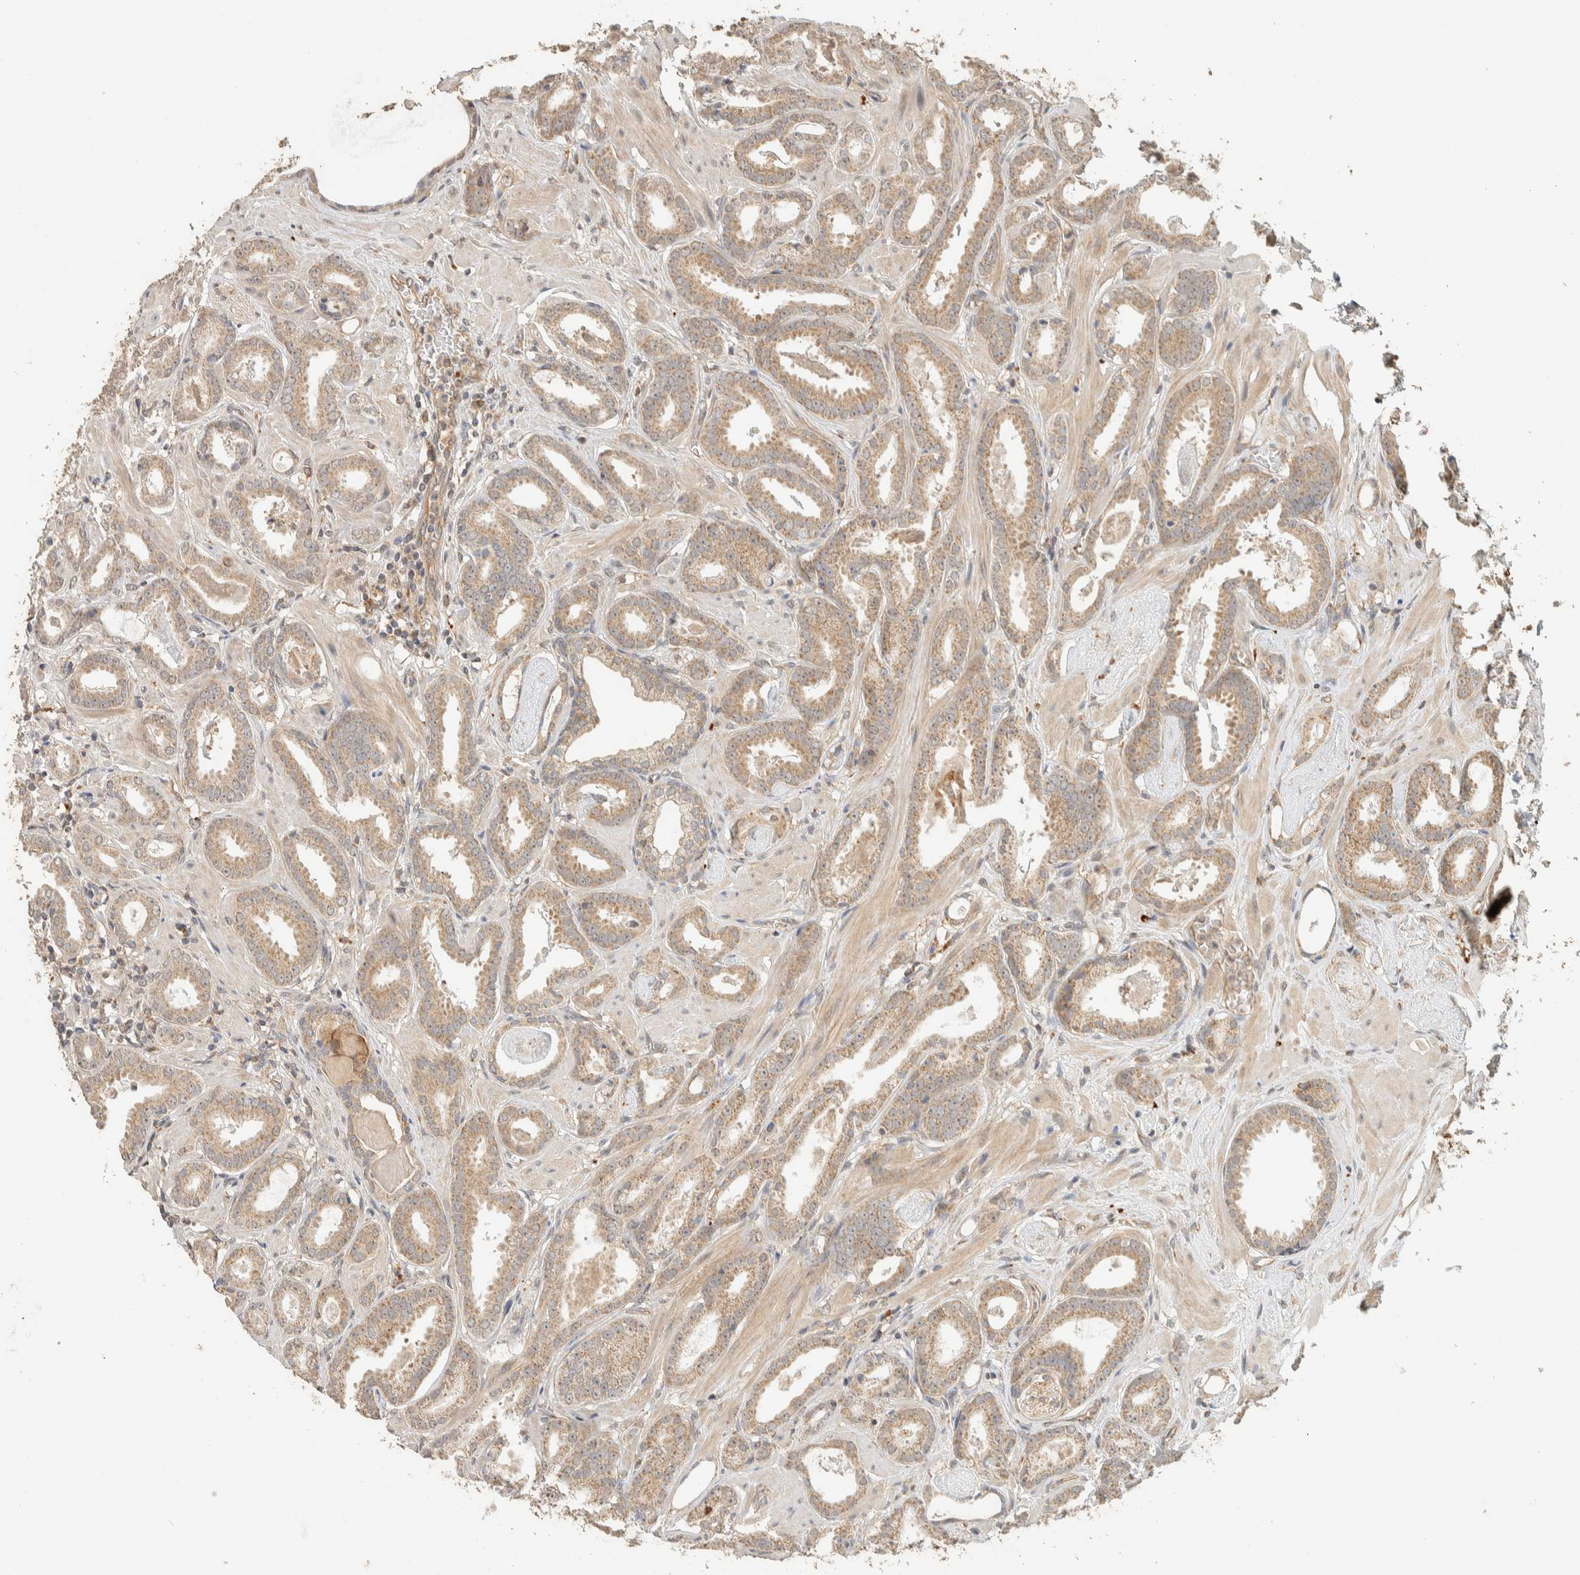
{"staining": {"intensity": "weak", "quantity": ">75%", "location": "cytoplasmic/membranous"}, "tissue": "prostate cancer", "cell_type": "Tumor cells", "image_type": "cancer", "snomed": [{"axis": "morphology", "description": "Adenocarcinoma, Low grade"}, {"axis": "topography", "description": "Prostate"}], "caption": "DAB immunohistochemical staining of adenocarcinoma (low-grade) (prostate) demonstrates weak cytoplasmic/membranous protein expression in approximately >75% of tumor cells.", "gene": "PDE7B", "patient": {"sex": "male", "age": 53}}